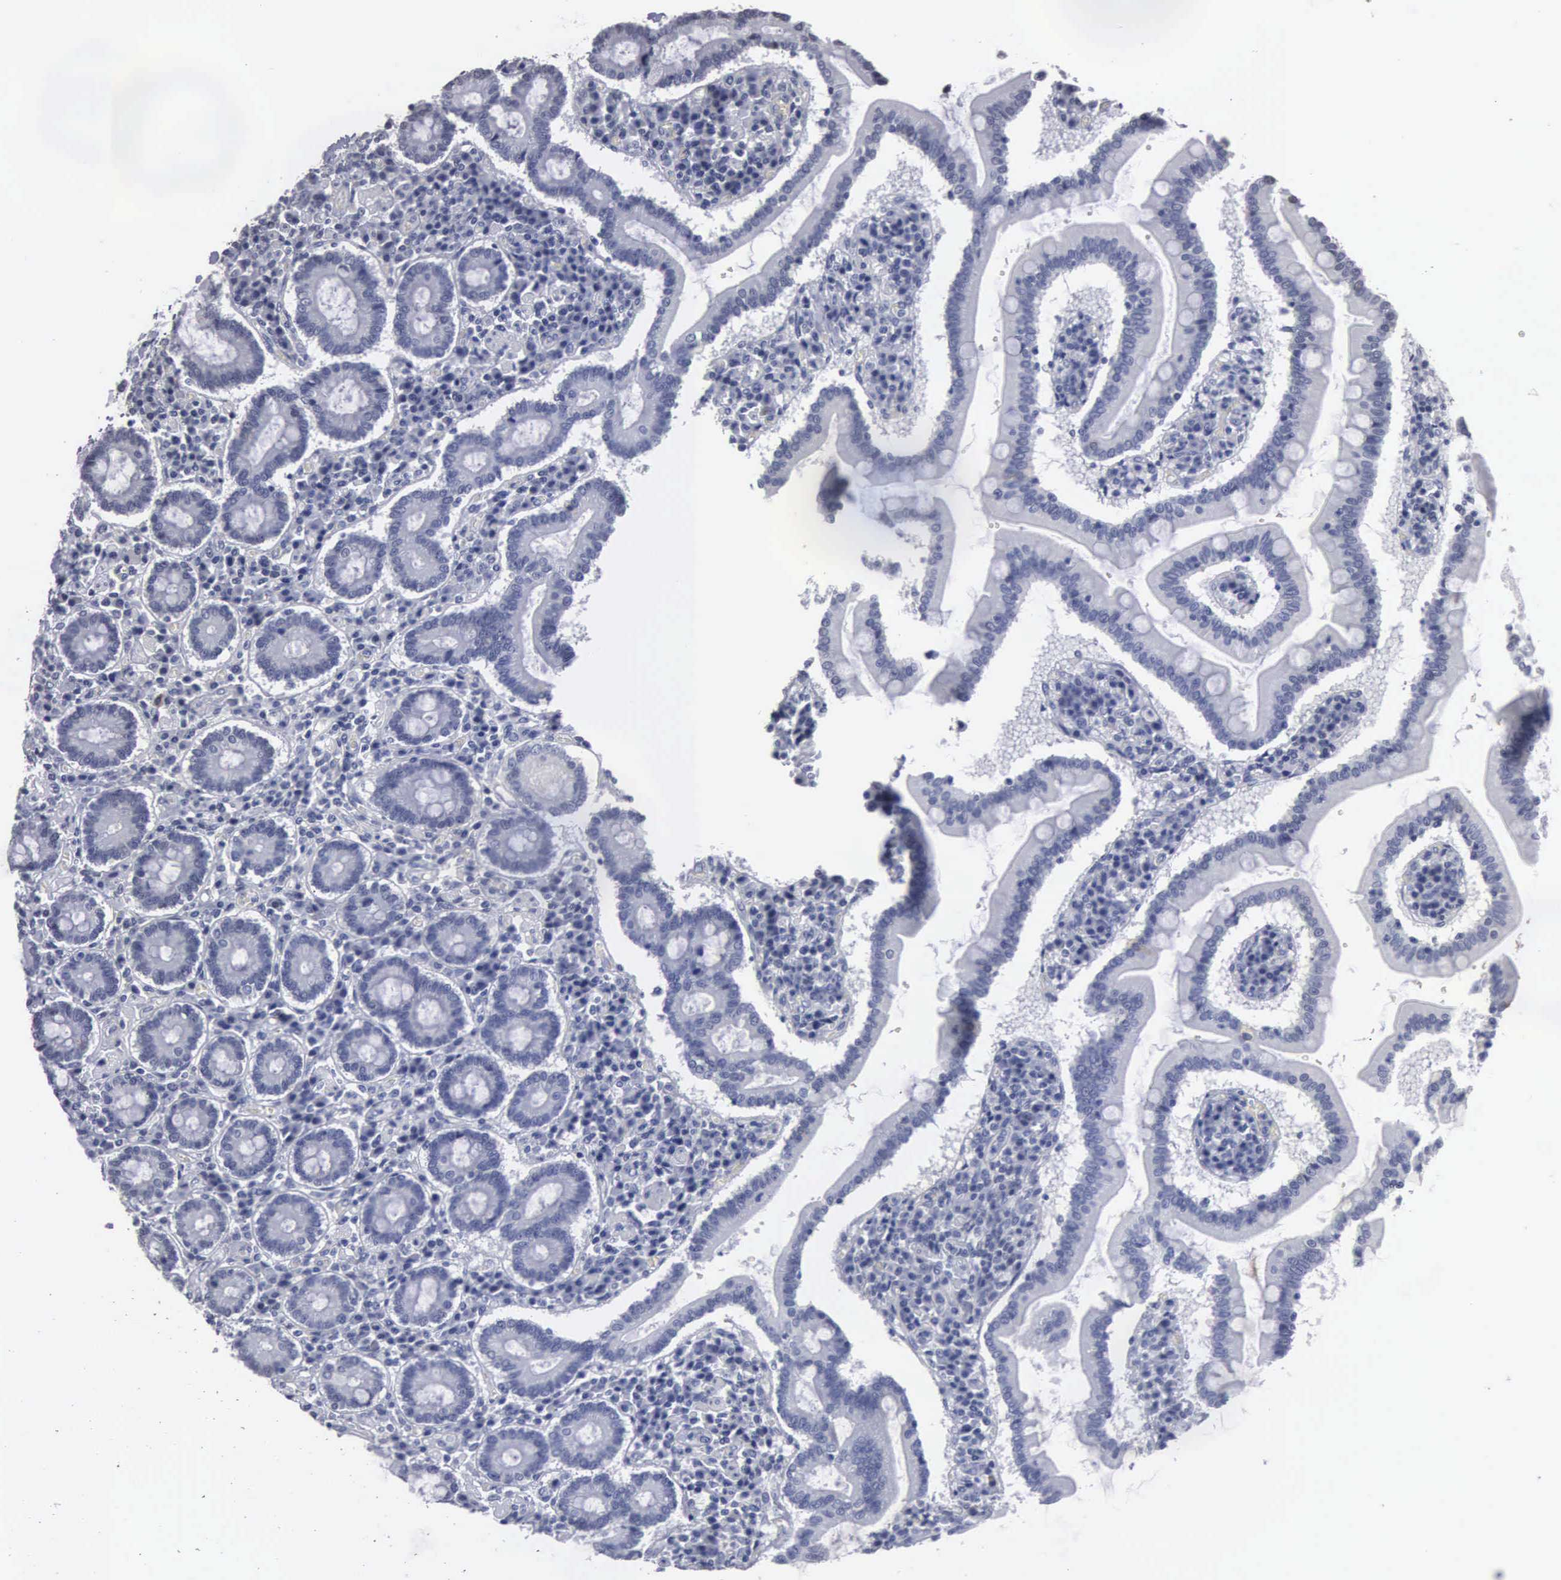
{"staining": {"intensity": "negative", "quantity": "none", "location": "none"}, "tissue": "duodenum", "cell_type": "Glandular cells", "image_type": "normal", "snomed": [{"axis": "morphology", "description": "Normal tissue, NOS"}, {"axis": "topography", "description": "Duodenum"}], "caption": "Glandular cells show no significant staining in unremarkable duodenum. Brightfield microscopy of immunohistochemistry stained with DAB (brown) and hematoxylin (blue), captured at high magnification.", "gene": "UPB1", "patient": {"sex": "female", "age": 73}}